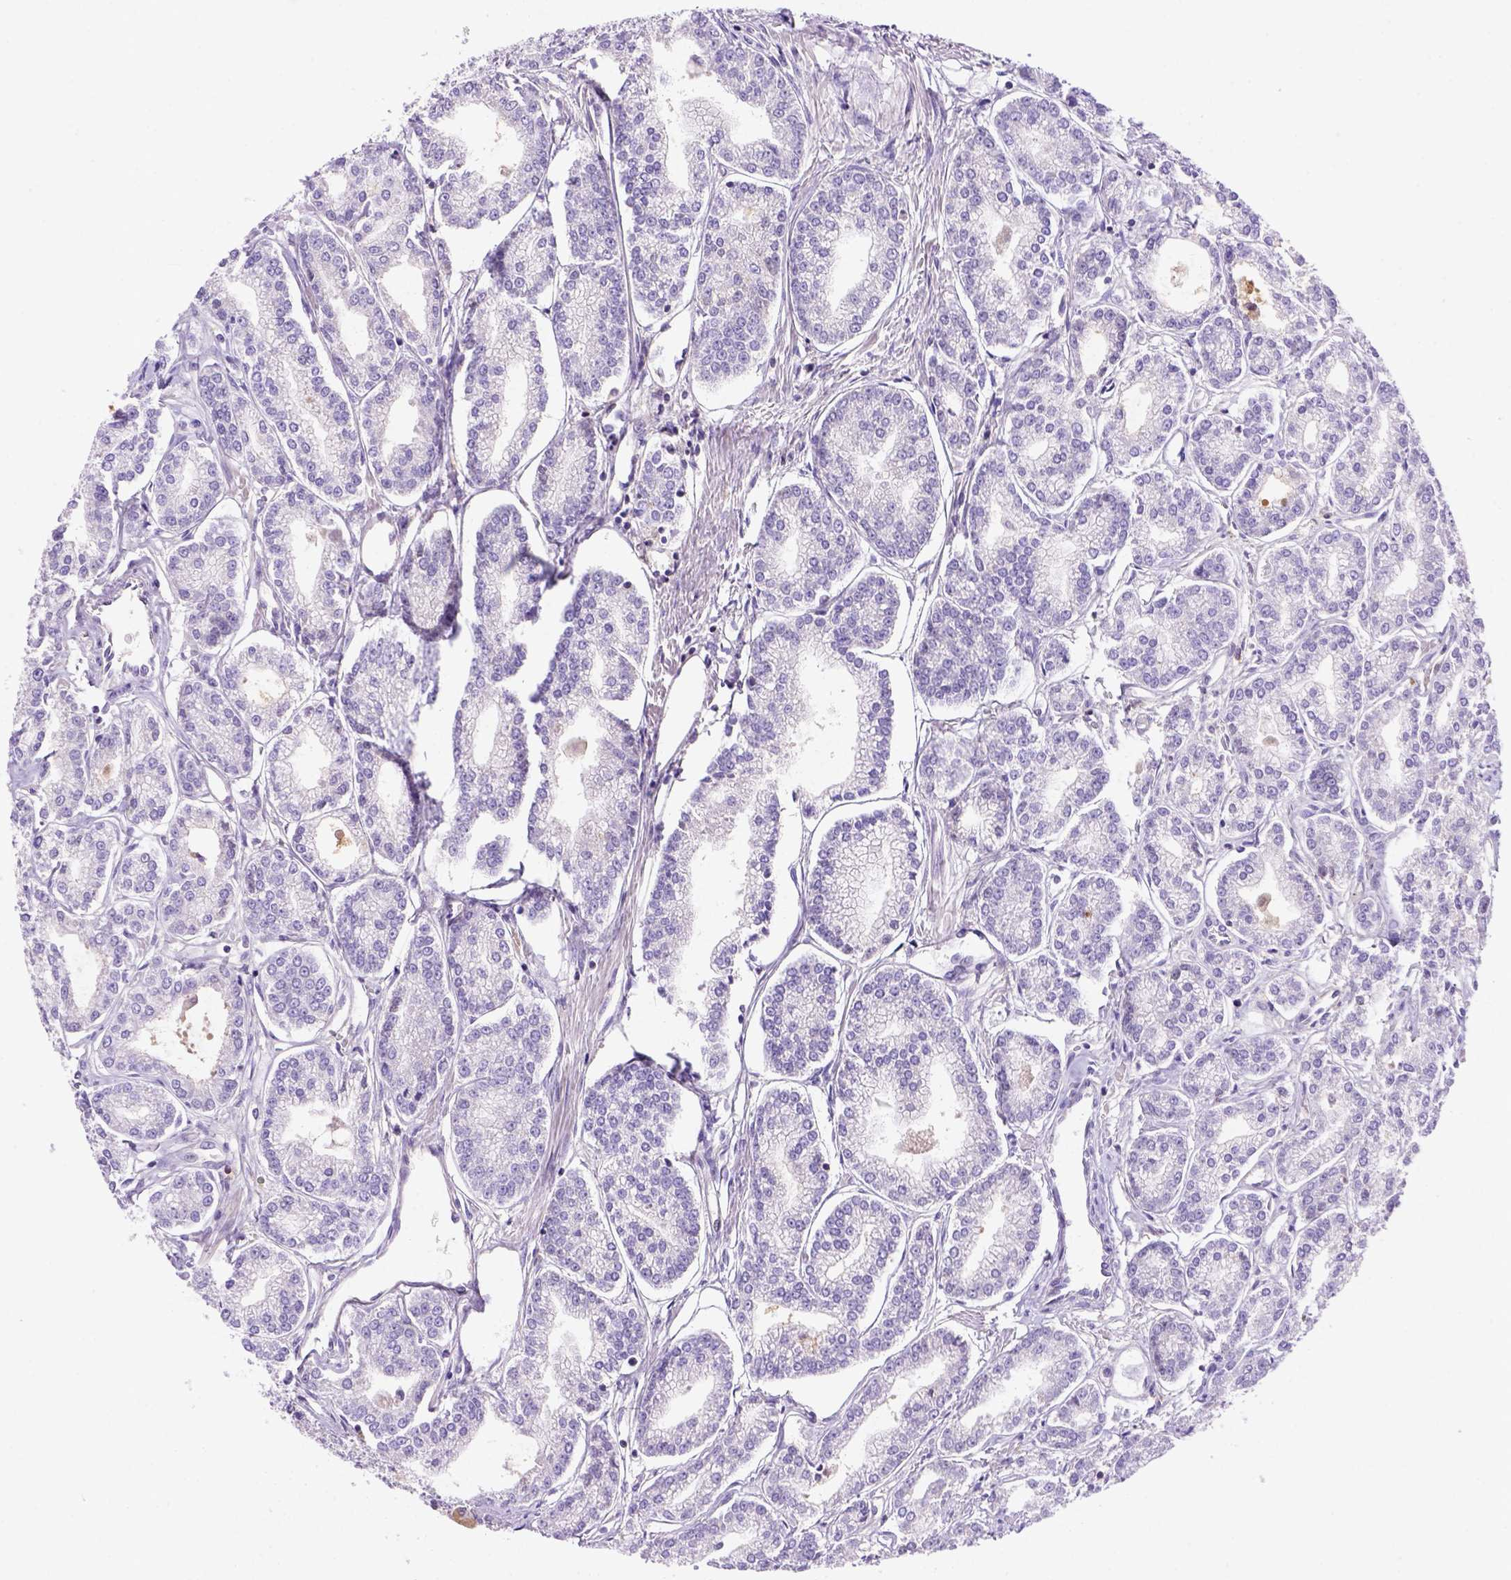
{"staining": {"intensity": "negative", "quantity": "none", "location": "none"}, "tissue": "prostate cancer", "cell_type": "Tumor cells", "image_type": "cancer", "snomed": [{"axis": "morphology", "description": "Adenocarcinoma, NOS"}, {"axis": "topography", "description": "Prostate"}], "caption": "High magnification brightfield microscopy of prostate cancer stained with DAB (3,3'-diaminobenzidine) (brown) and counterstained with hematoxylin (blue): tumor cells show no significant expression. The staining is performed using DAB (3,3'-diaminobenzidine) brown chromogen with nuclei counter-stained in using hematoxylin.", "gene": "INPP5D", "patient": {"sex": "male", "age": 71}}